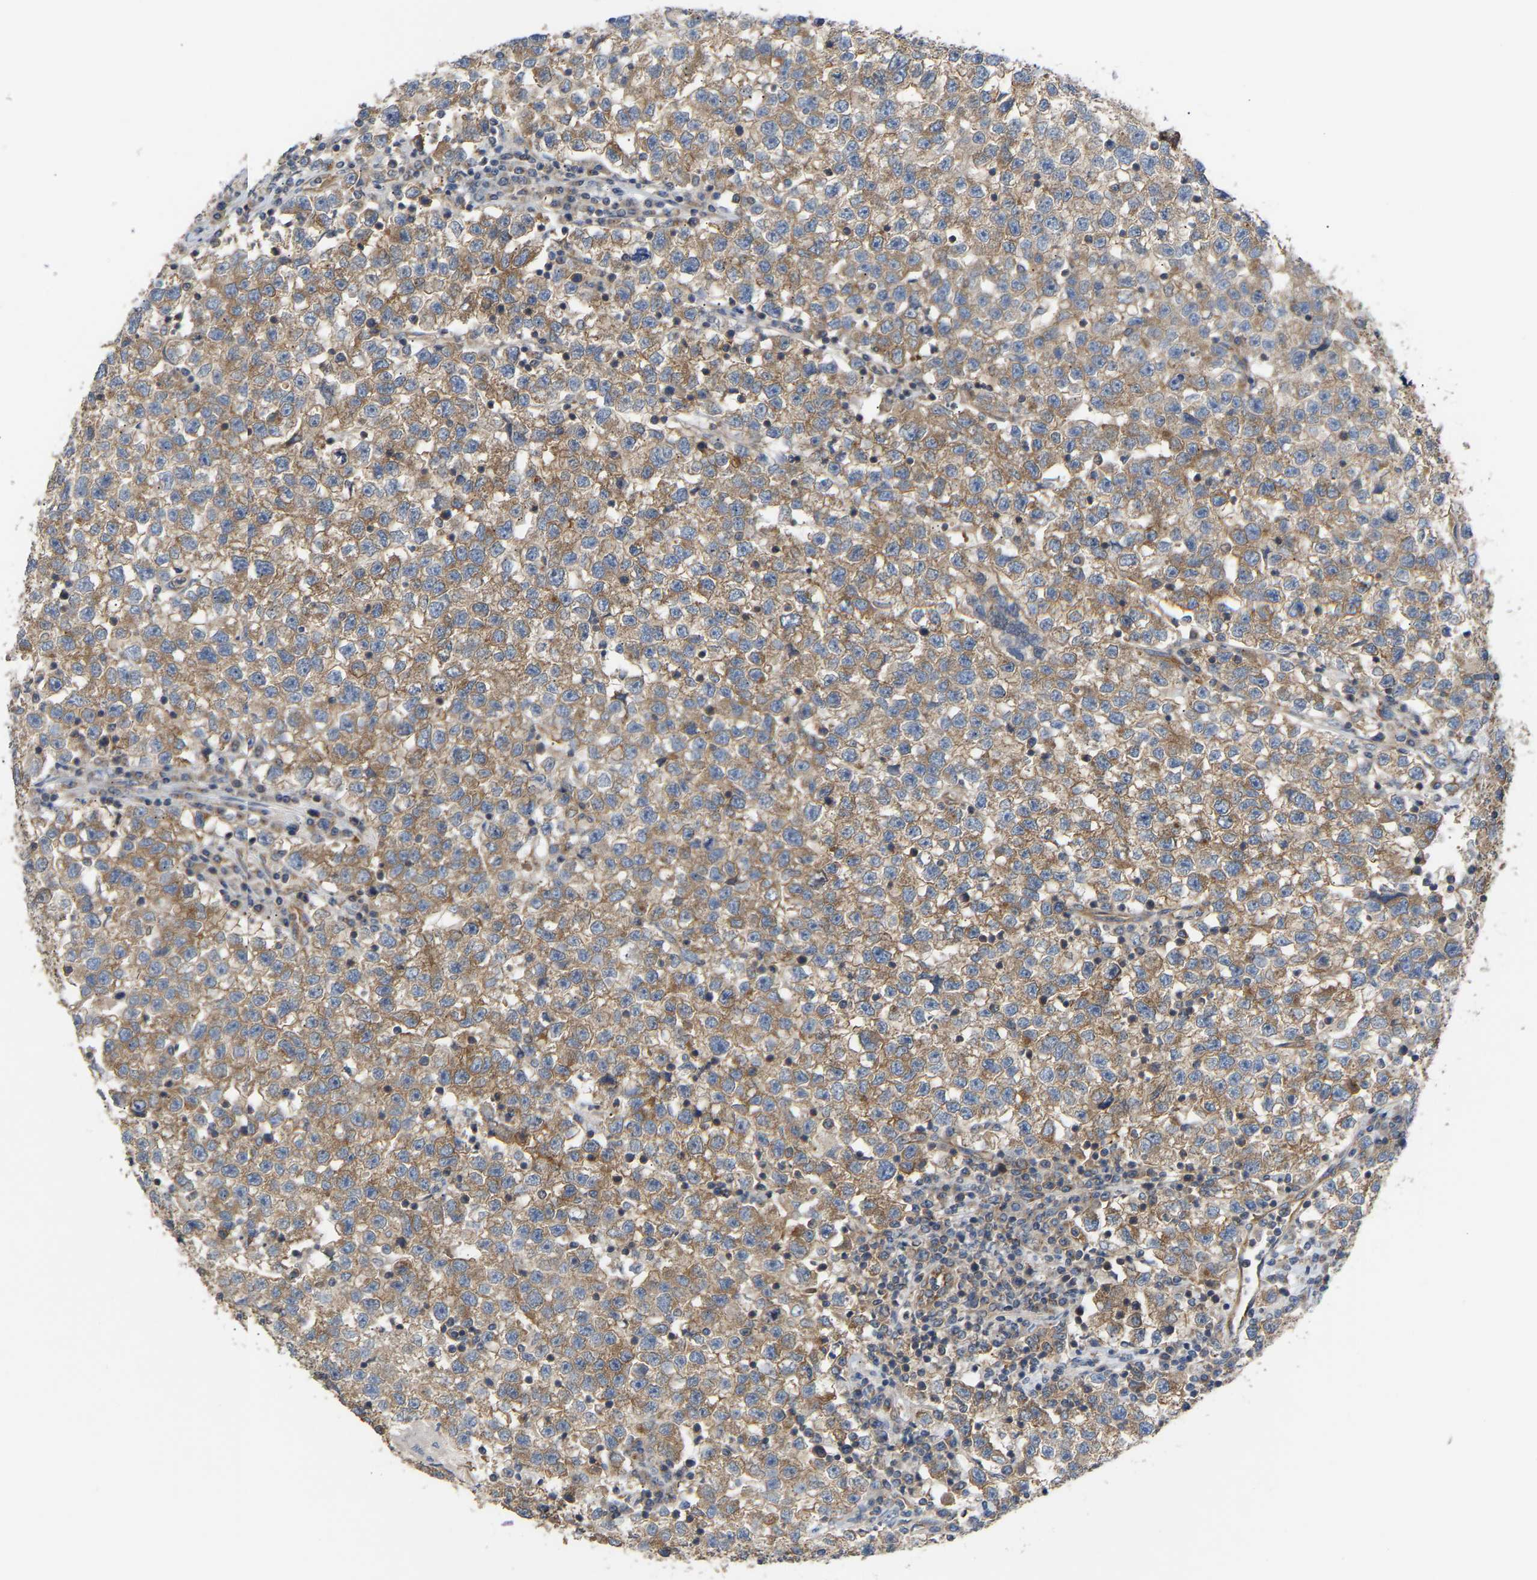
{"staining": {"intensity": "moderate", "quantity": ">75%", "location": "cytoplasmic/membranous"}, "tissue": "testis cancer", "cell_type": "Tumor cells", "image_type": "cancer", "snomed": [{"axis": "morphology", "description": "Seminoma, NOS"}, {"axis": "topography", "description": "Testis"}], "caption": "Seminoma (testis) stained for a protein reveals moderate cytoplasmic/membranous positivity in tumor cells.", "gene": "LAPTM4B", "patient": {"sex": "male", "age": 22}}